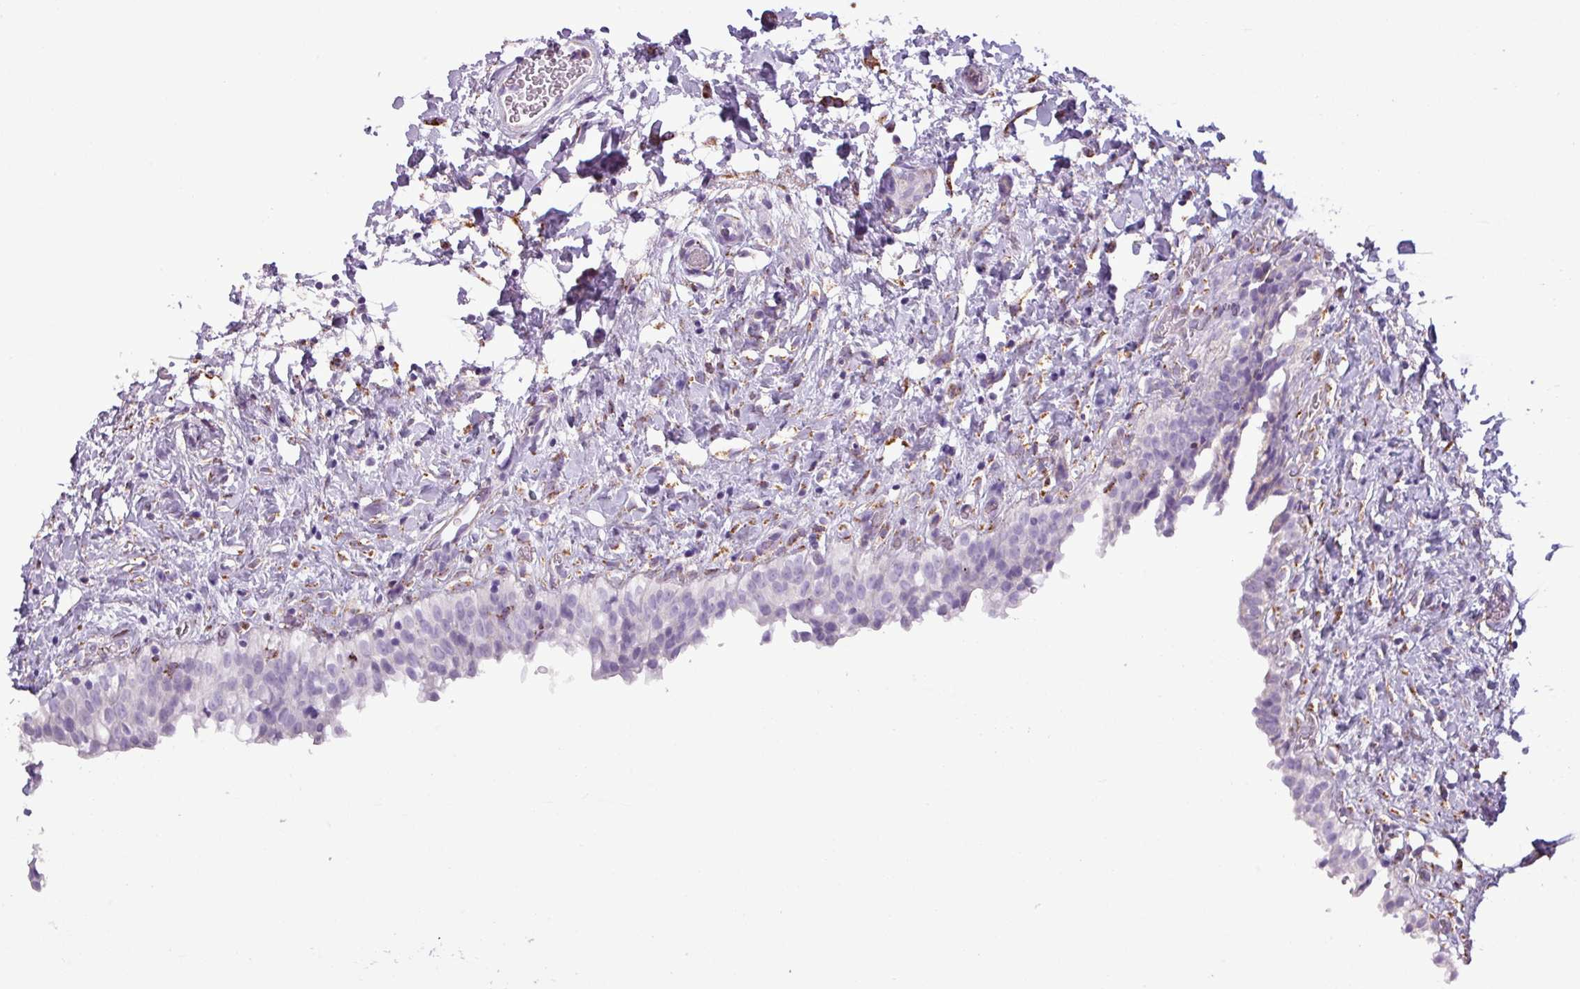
{"staining": {"intensity": "negative", "quantity": "none", "location": "none"}, "tissue": "urinary bladder", "cell_type": "Urothelial cells", "image_type": "normal", "snomed": [{"axis": "morphology", "description": "Normal tissue, NOS"}, {"axis": "topography", "description": "Urinary bladder"}], "caption": "An IHC histopathology image of normal urinary bladder is shown. There is no staining in urothelial cells of urinary bladder.", "gene": "ZNF667", "patient": {"sex": "male", "age": 51}}